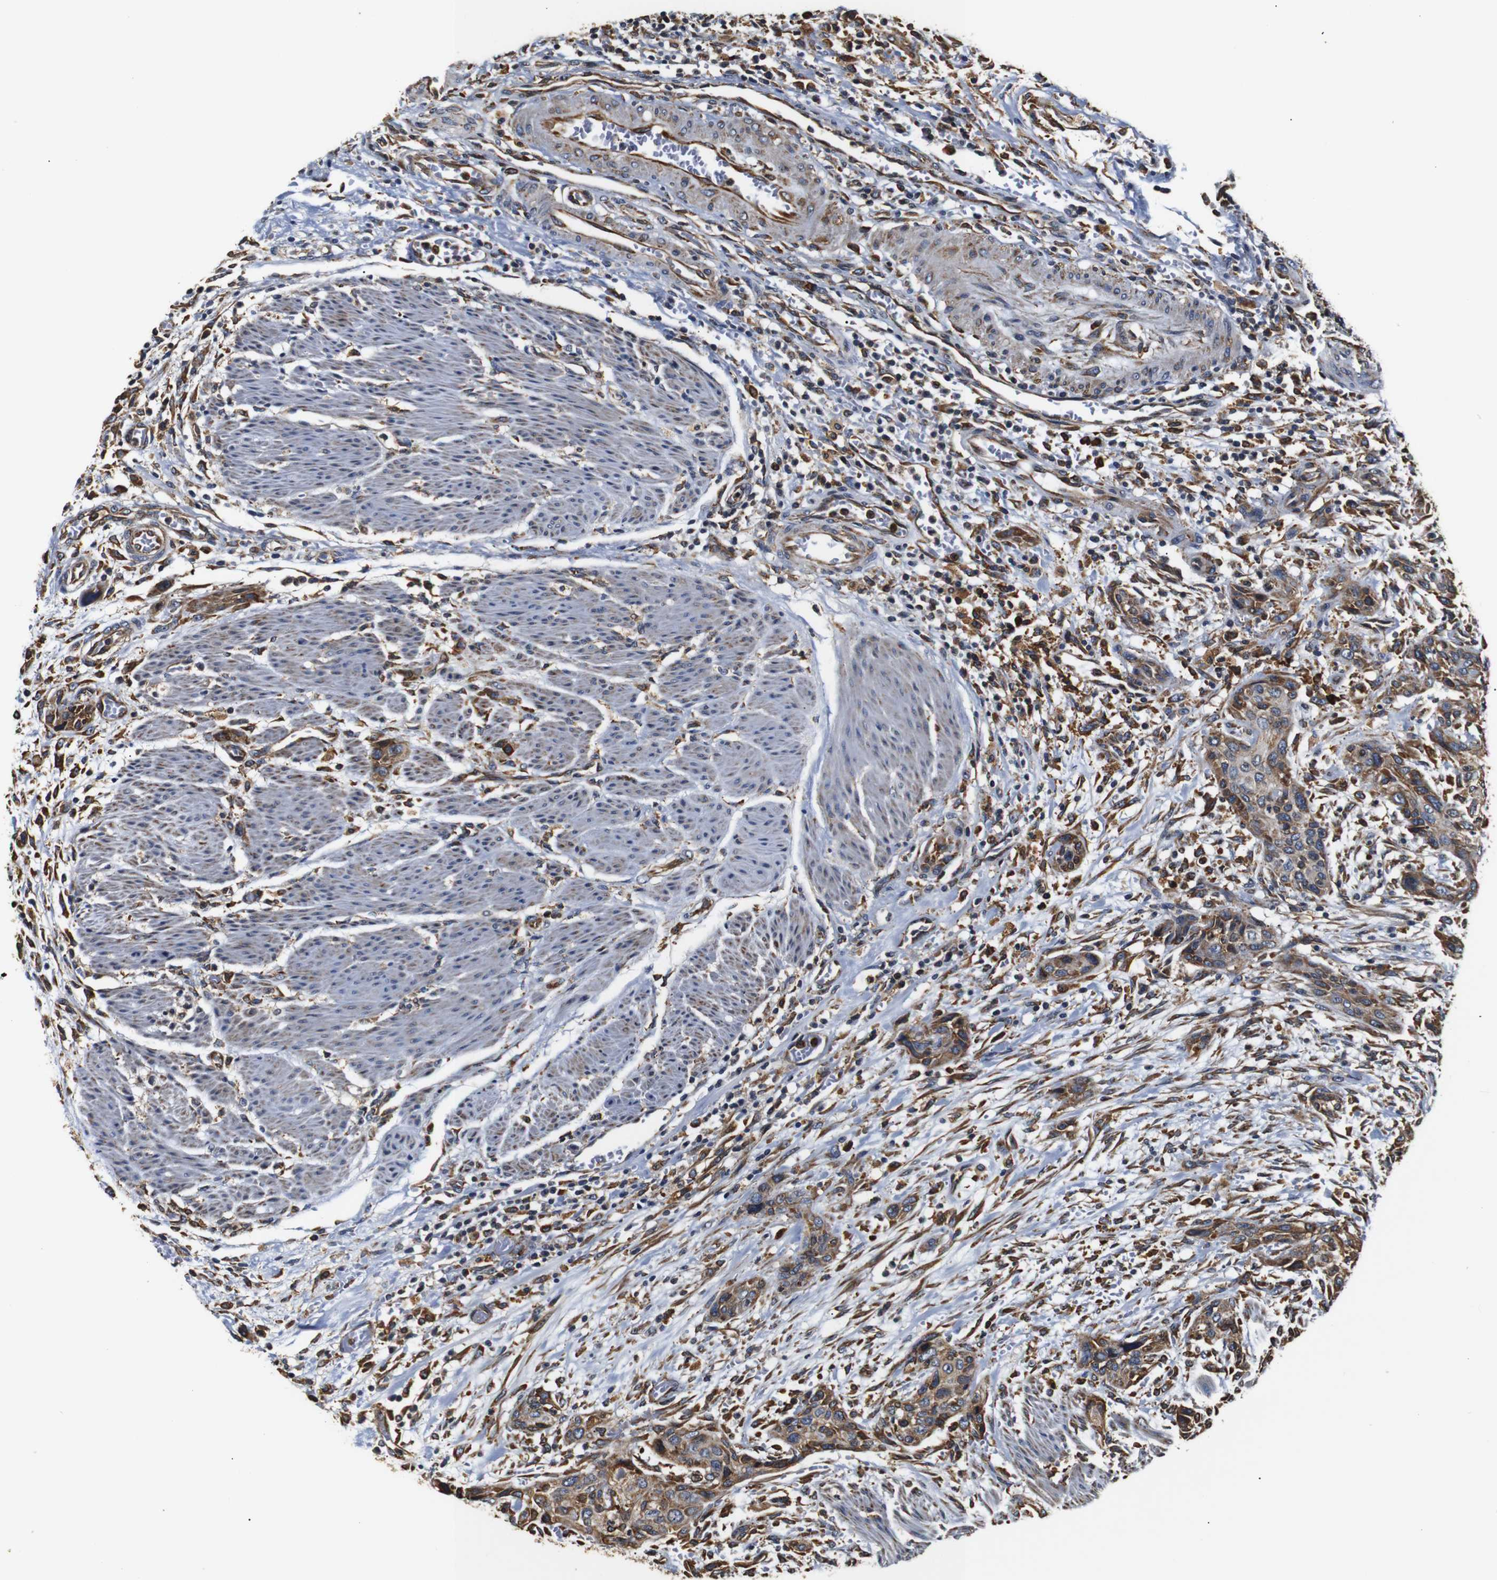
{"staining": {"intensity": "moderate", "quantity": "25%-75%", "location": "cytoplasmic/membranous"}, "tissue": "urothelial cancer", "cell_type": "Tumor cells", "image_type": "cancer", "snomed": [{"axis": "morphology", "description": "Urothelial carcinoma, High grade"}, {"axis": "topography", "description": "Urinary bladder"}], "caption": "About 25%-75% of tumor cells in urothelial carcinoma (high-grade) demonstrate moderate cytoplasmic/membranous protein positivity as visualized by brown immunohistochemical staining.", "gene": "HHIP", "patient": {"sex": "male", "age": 35}}